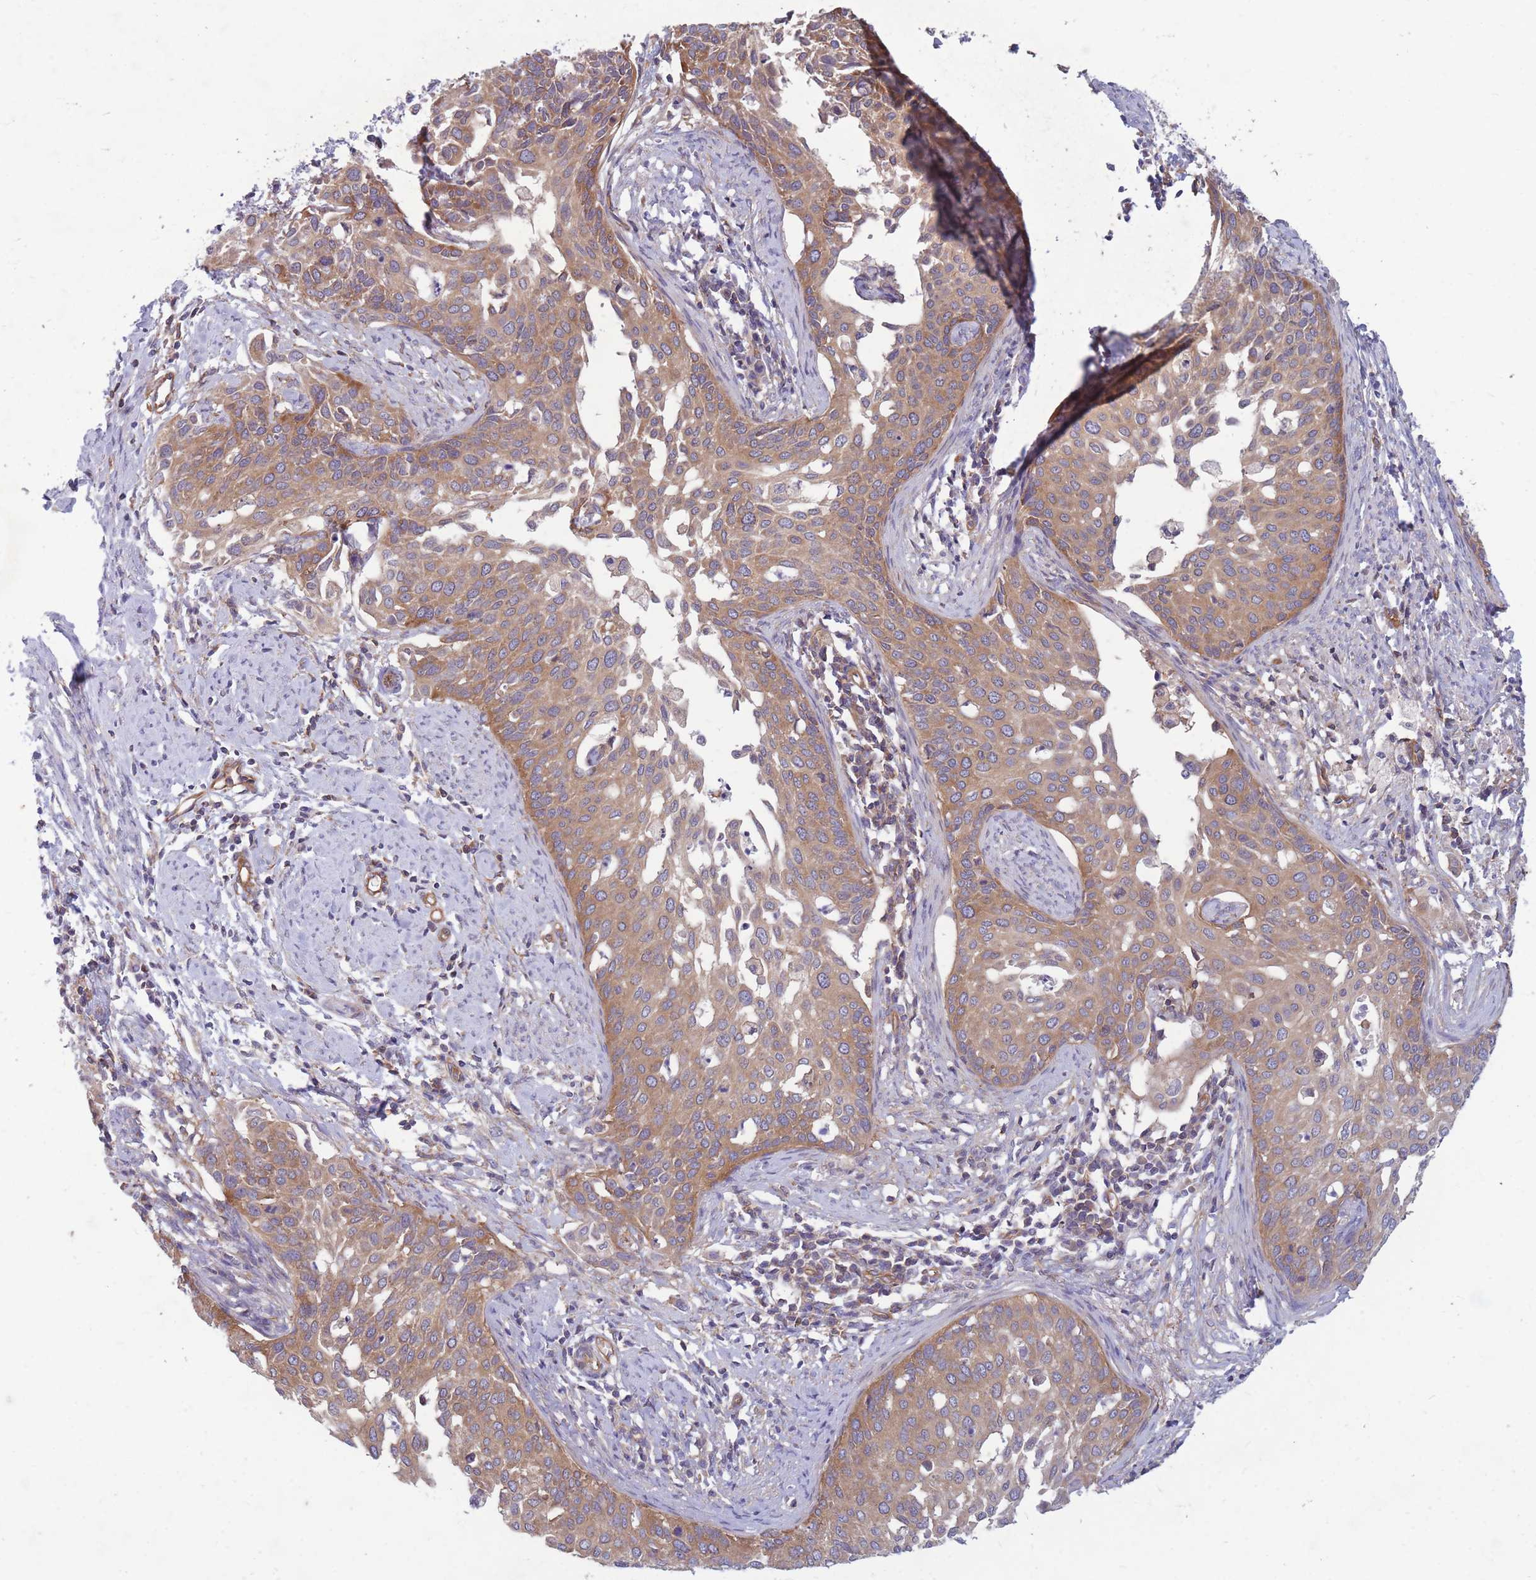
{"staining": {"intensity": "moderate", "quantity": ">75%", "location": "cytoplasmic/membranous"}, "tissue": "cervical cancer", "cell_type": "Tumor cells", "image_type": "cancer", "snomed": [{"axis": "morphology", "description": "Squamous cell carcinoma, NOS"}, {"axis": "topography", "description": "Cervix"}], "caption": "Tumor cells exhibit medium levels of moderate cytoplasmic/membranous staining in about >75% of cells in human cervical cancer.", "gene": "GGA1", "patient": {"sex": "female", "age": 44}}